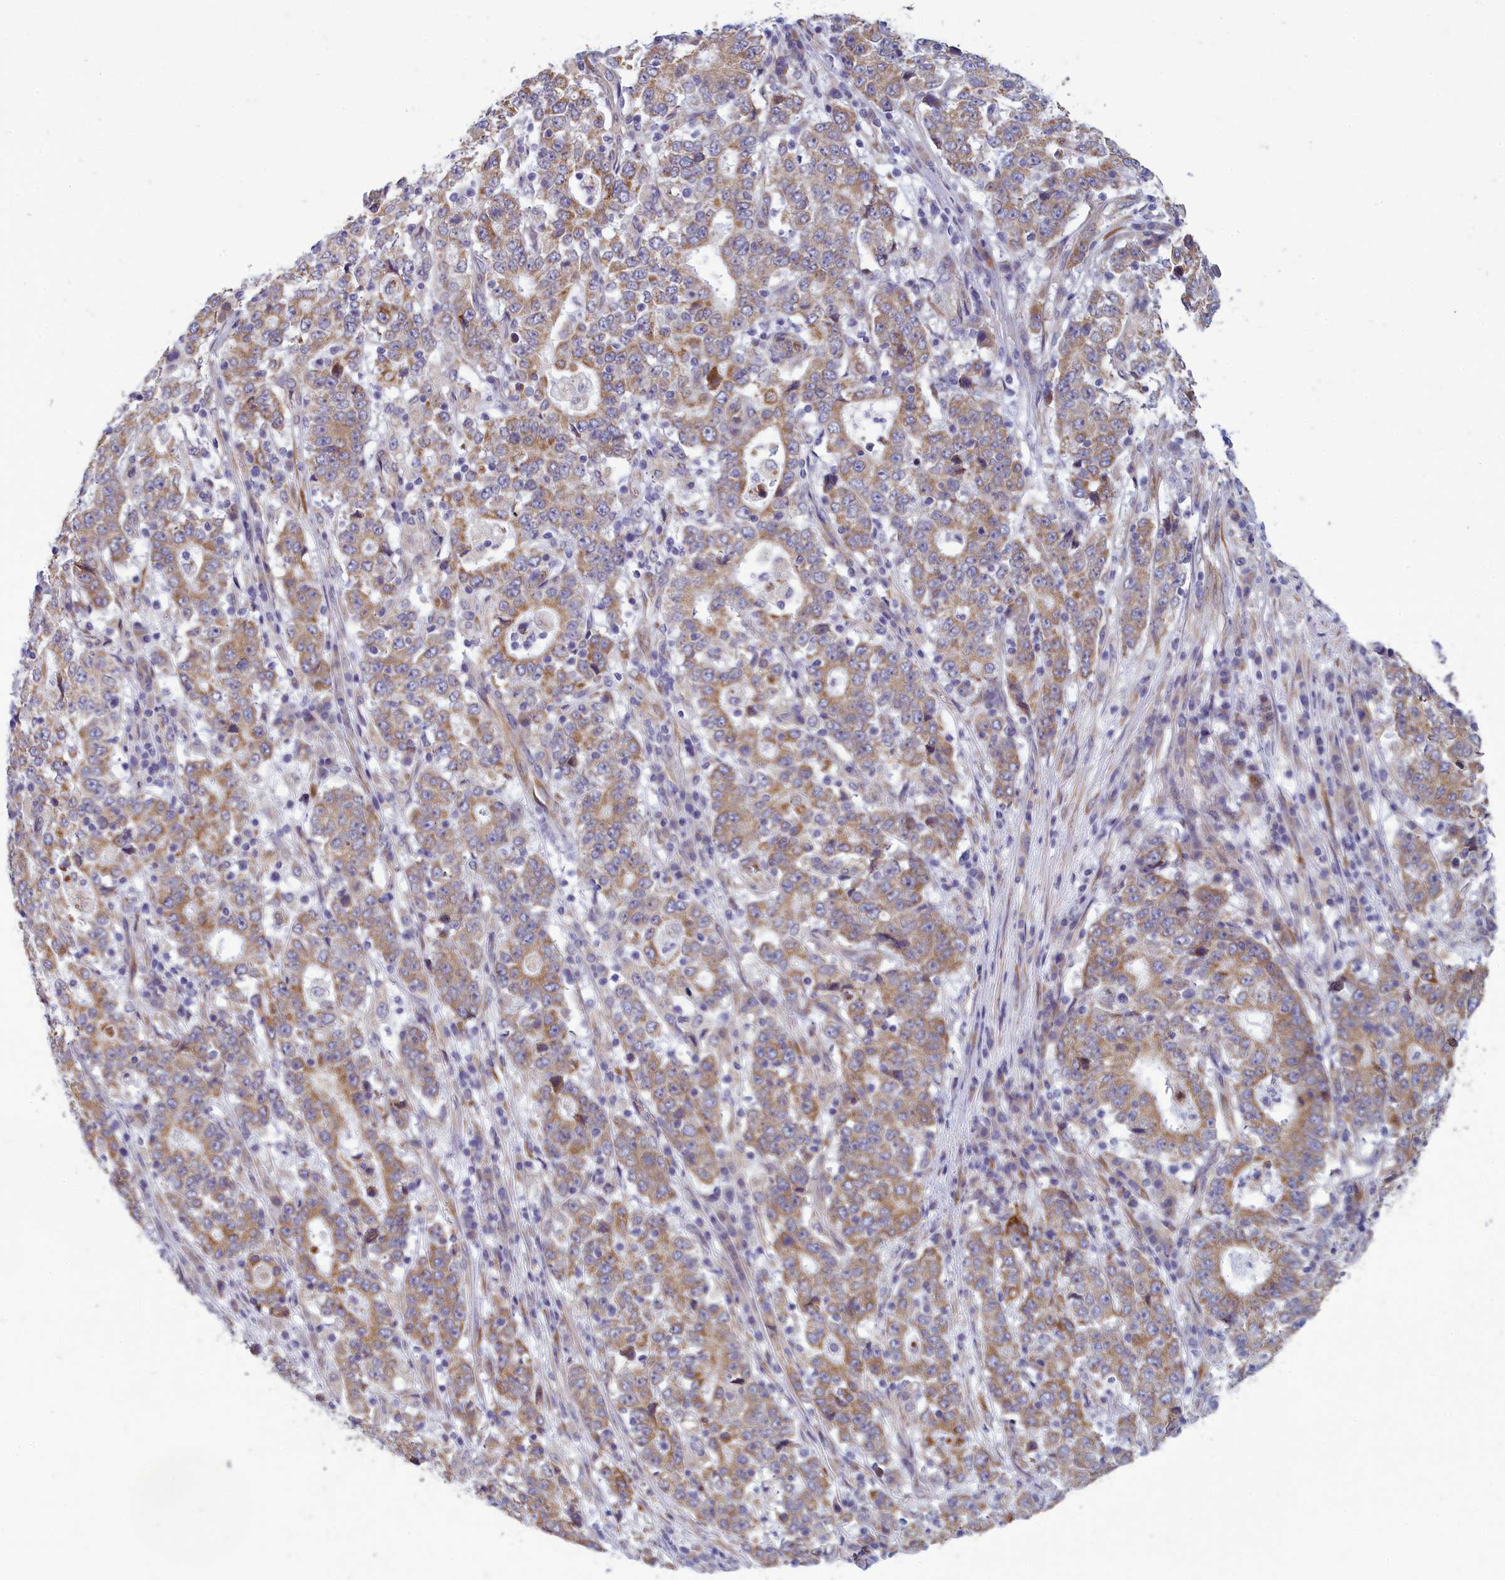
{"staining": {"intensity": "moderate", "quantity": ">75%", "location": "cytoplasmic/membranous"}, "tissue": "stomach cancer", "cell_type": "Tumor cells", "image_type": "cancer", "snomed": [{"axis": "morphology", "description": "Adenocarcinoma, NOS"}, {"axis": "topography", "description": "Stomach"}], "caption": "Stomach cancer tissue displays moderate cytoplasmic/membranous positivity in about >75% of tumor cells", "gene": "CENATAC", "patient": {"sex": "male", "age": 59}}